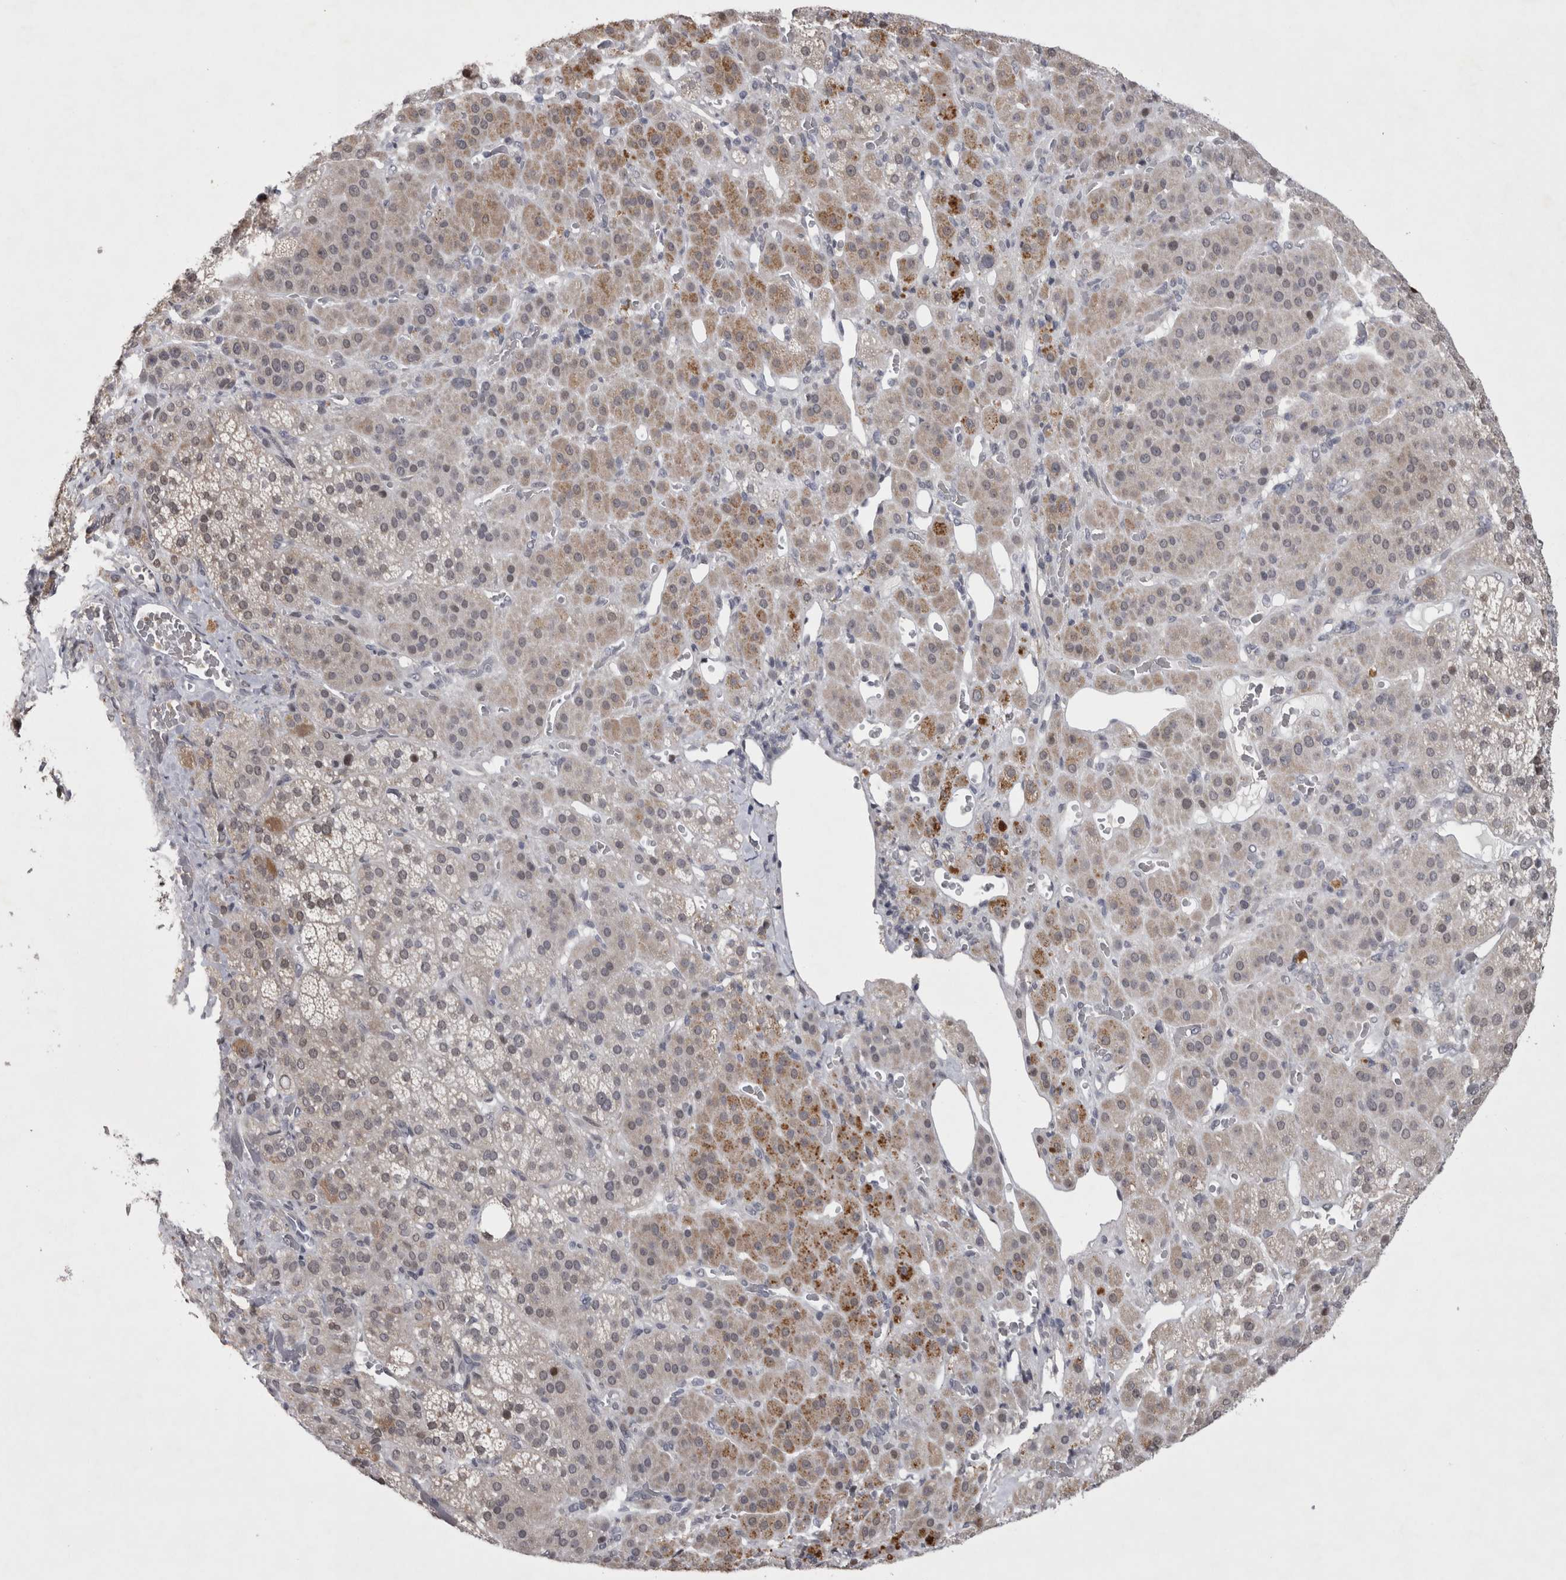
{"staining": {"intensity": "moderate", "quantity": "<25%", "location": "cytoplasmic/membranous,nuclear"}, "tissue": "adrenal gland", "cell_type": "Glandular cells", "image_type": "normal", "snomed": [{"axis": "morphology", "description": "Normal tissue, NOS"}, {"axis": "topography", "description": "Adrenal gland"}], "caption": "DAB immunohistochemical staining of unremarkable human adrenal gland exhibits moderate cytoplasmic/membranous,nuclear protein staining in approximately <25% of glandular cells.", "gene": "IFI44", "patient": {"sex": "male", "age": 57}}